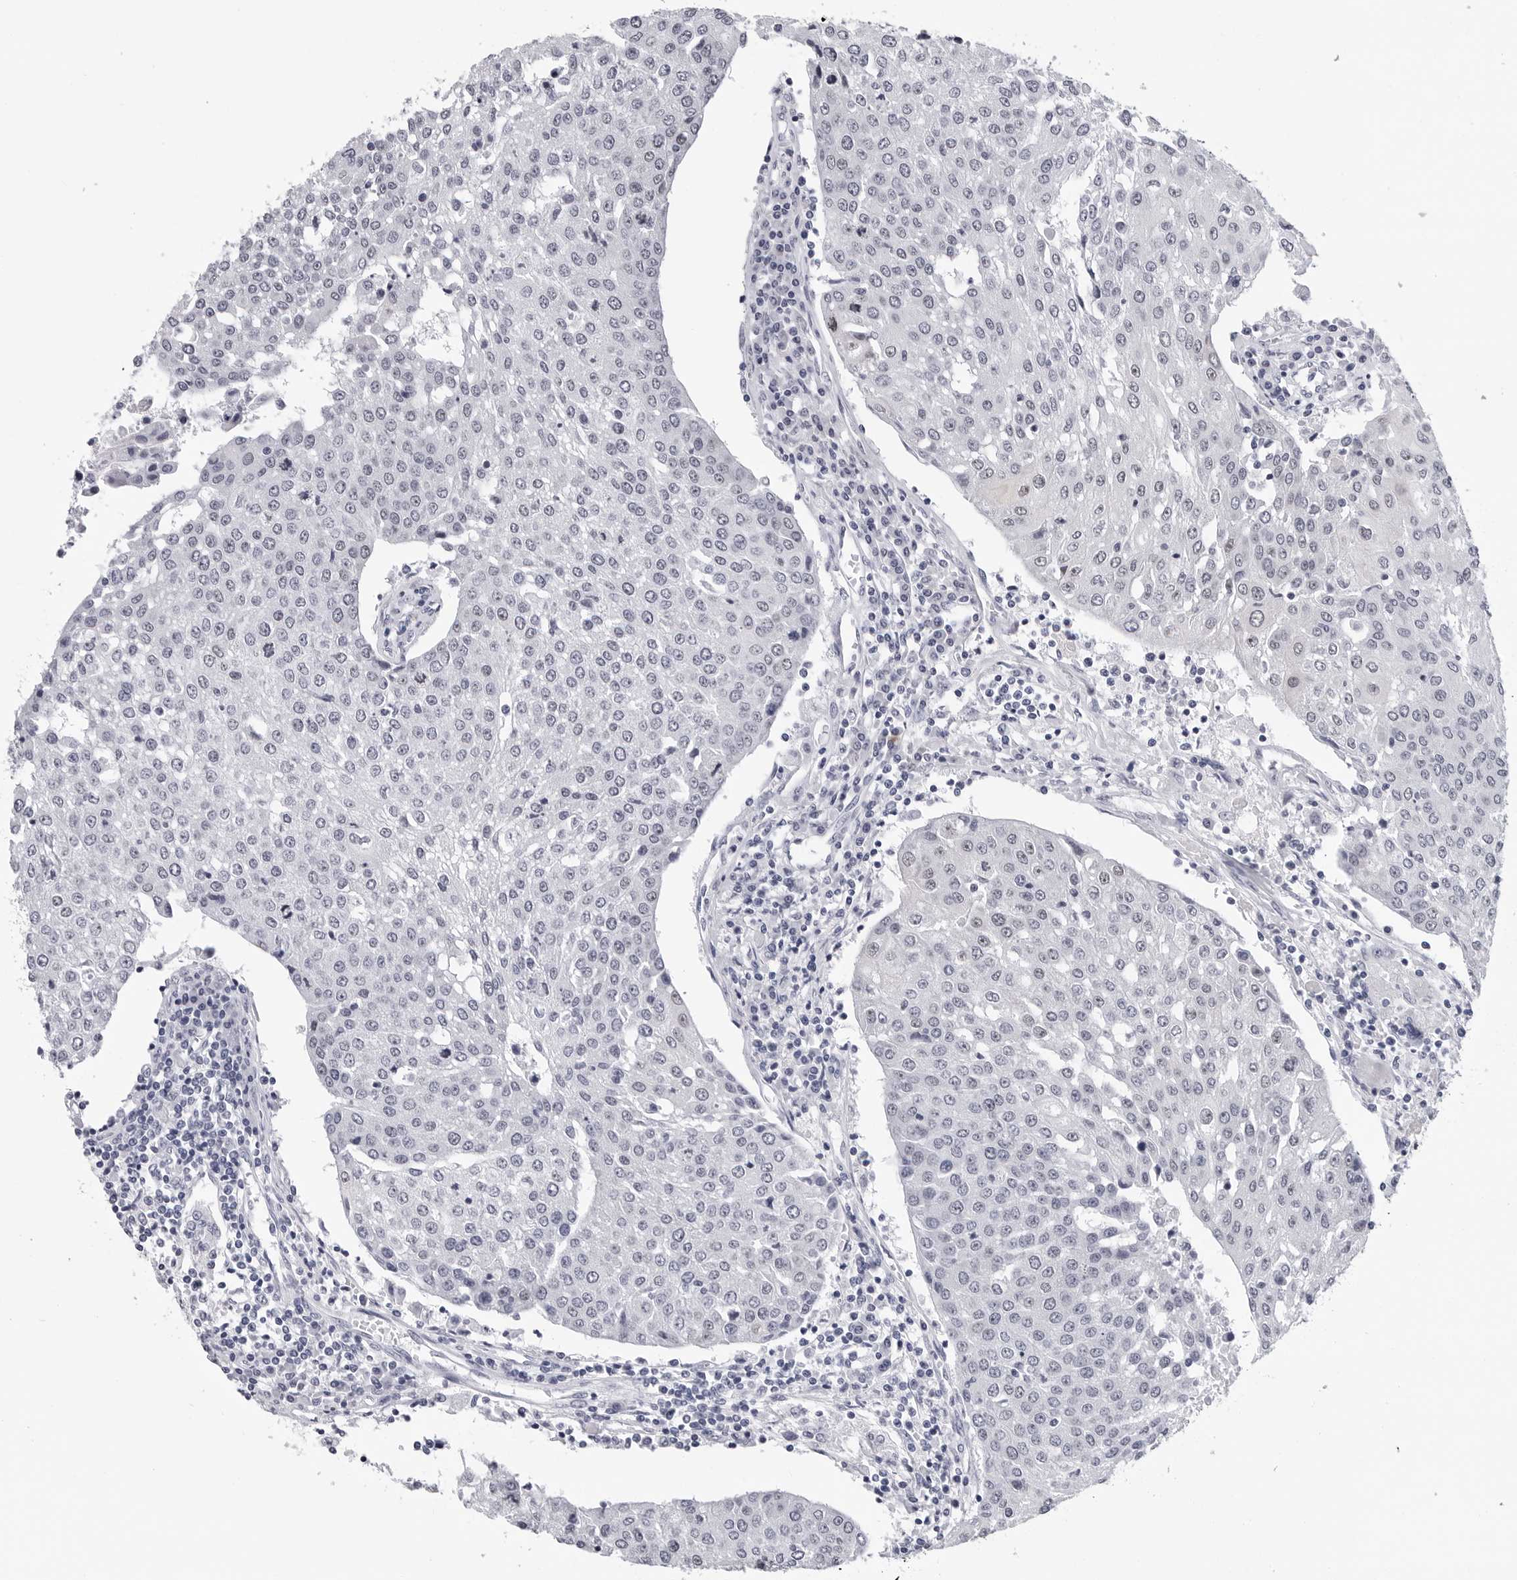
{"staining": {"intensity": "negative", "quantity": "none", "location": "none"}, "tissue": "urothelial cancer", "cell_type": "Tumor cells", "image_type": "cancer", "snomed": [{"axis": "morphology", "description": "Urothelial carcinoma, High grade"}, {"axis": "topography", "description": "Urinary bladder"}], "caption": "This is an immunohistochemistry (IHC) micrograph of urothelial cancer. There is no expression in tumor cells.", "gene": "GNL2", "patient": {"sex": "female", "age": 85}}